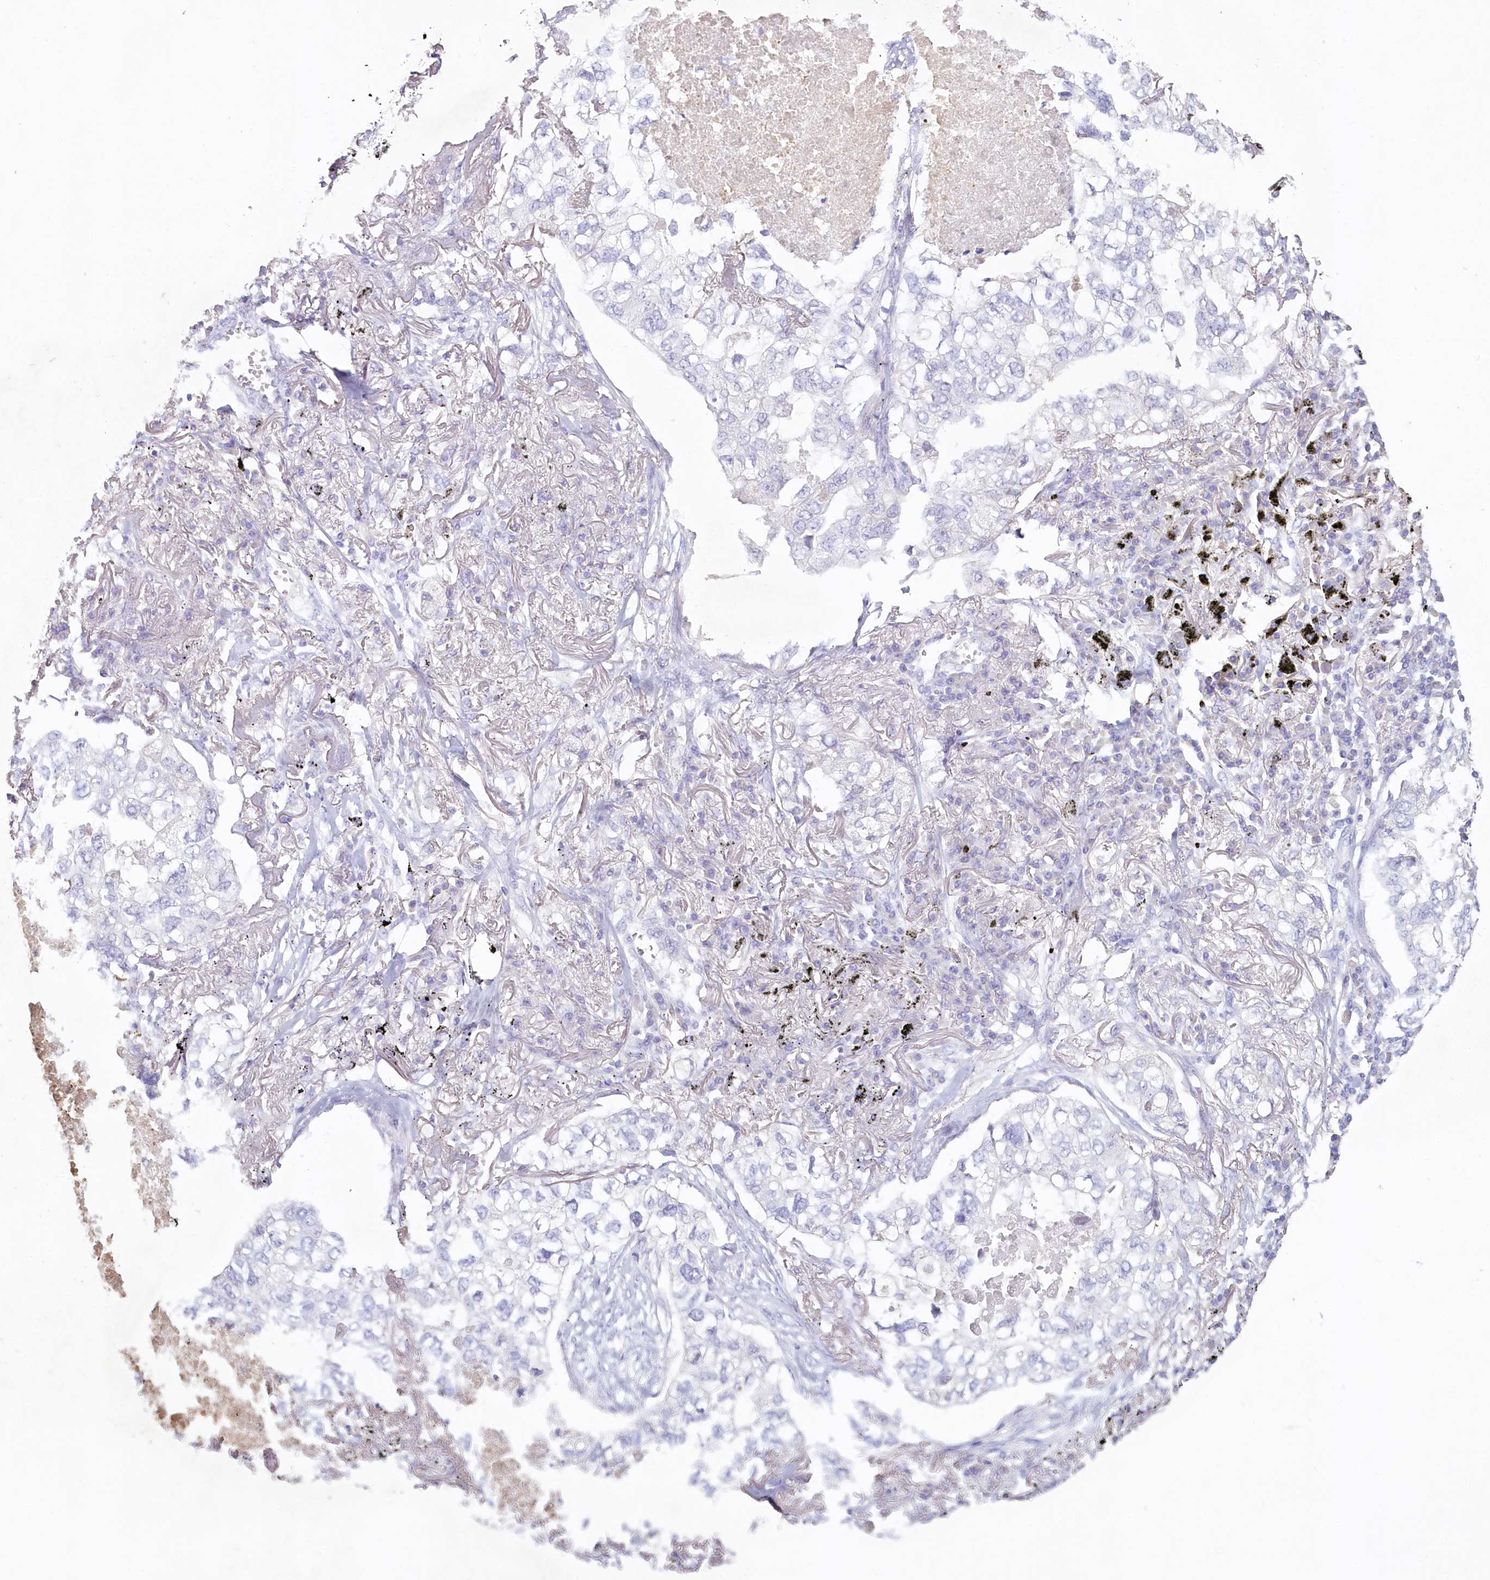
{"staining": {"intensity": "negative", "quantity": "none", "location": "none"}, "tissue": "lung cancer", "cell_type": "Tumor cells", "image_type": "cancer", "snomed": [{"axis": "morphology", "description": "Adenocarcinoma, NOS"}, {"axis": "topography", "description": "Lung"}], "caption": "High power microscopy micrograph of an immunohistochemistry (IHC) image of lung cancer (adenocarcinoma), revealing no significant positivity in tumor cells.", "gene": "HPD", "patient": {"sex": "male", "age": 65}}